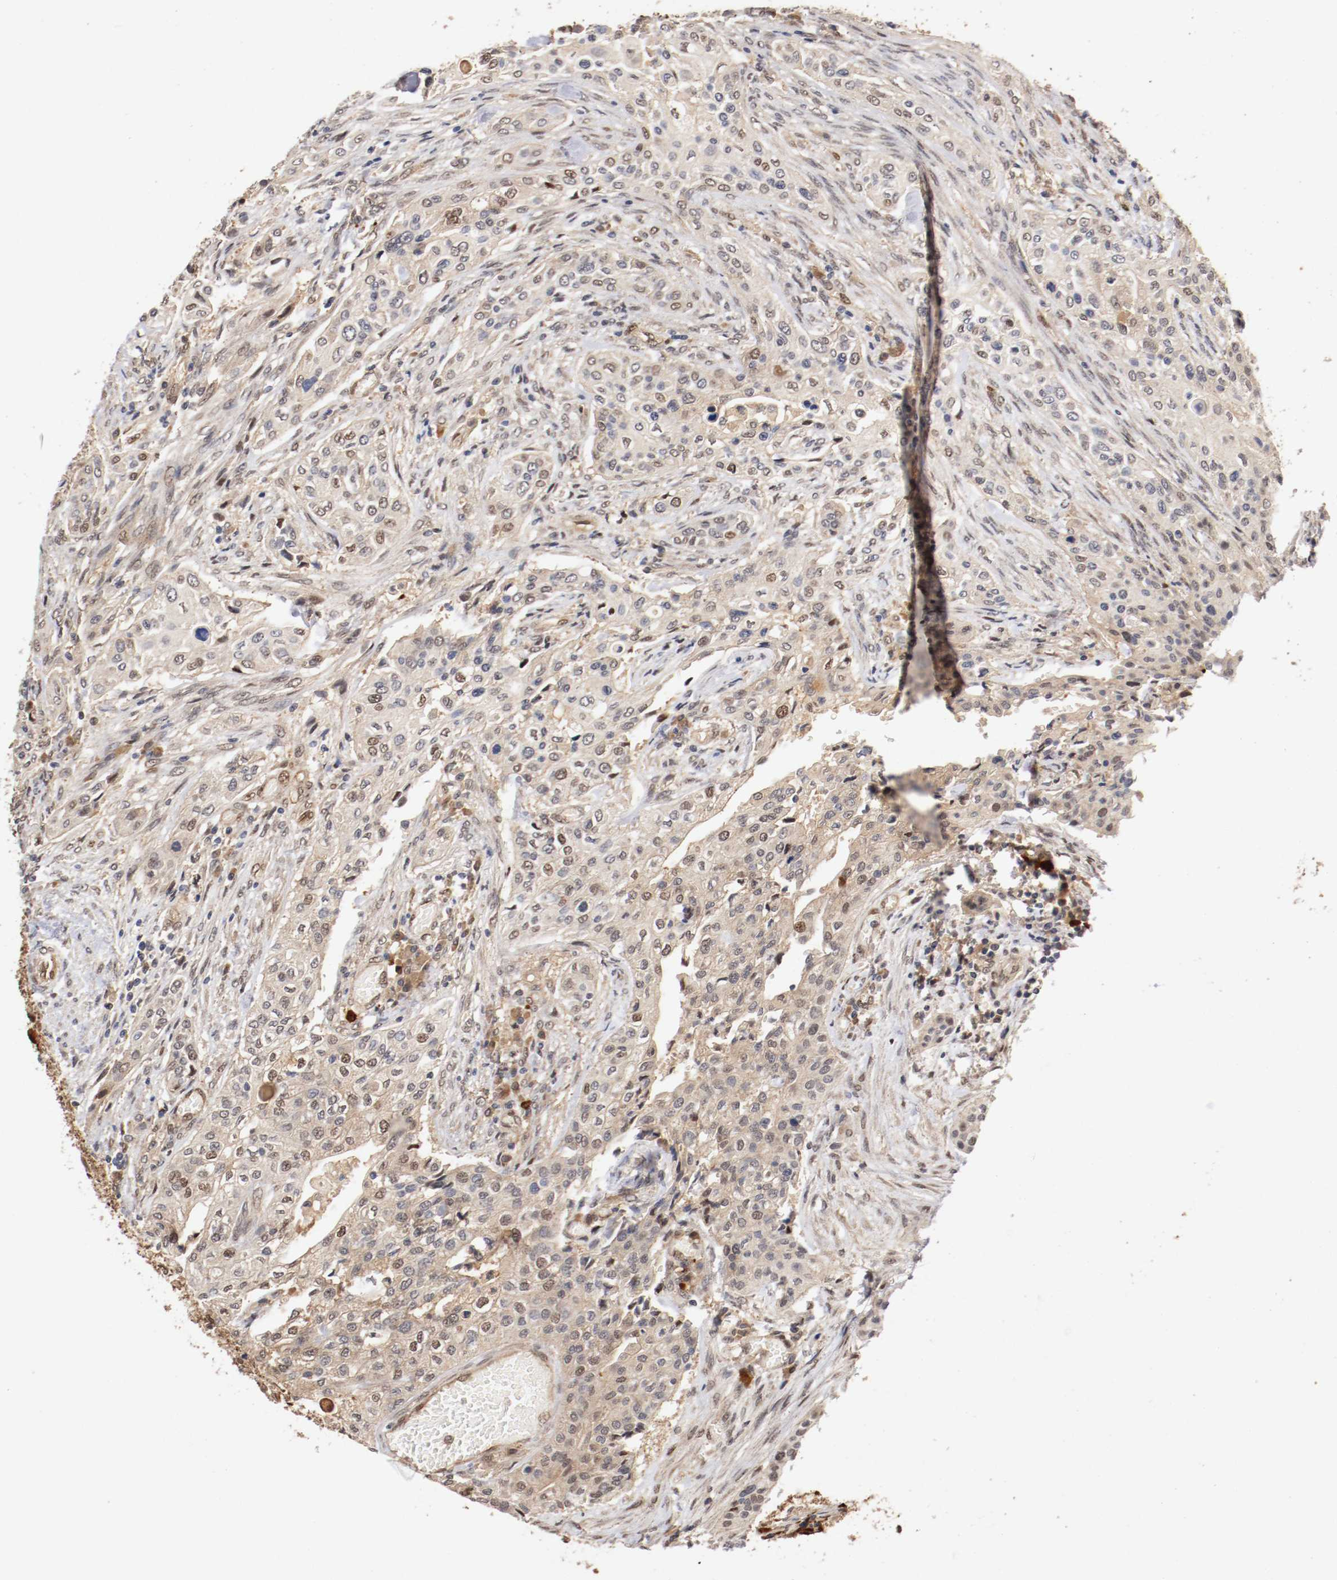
{"staining": {"intensity": "weak", "quantity": ">75%", "location": "cytoplasmic/membranous,nuclear"}, "tissue": "urothelial cancer", "cell_type": "Tumor cells", "image_type": "cancer", "snomed": [{"axis": "morphology", "description": "Urothelial carcinoma, High grade"}, {"axis": "topography", "description": "Urinary bladder"}], "caption": "Urothelial carcinoma (high-grade) stained with a protein marker exhibits weak staining in tumor cells.", "gene": "DNMT3B", "patient": {"sex": "male", "age": 74}}